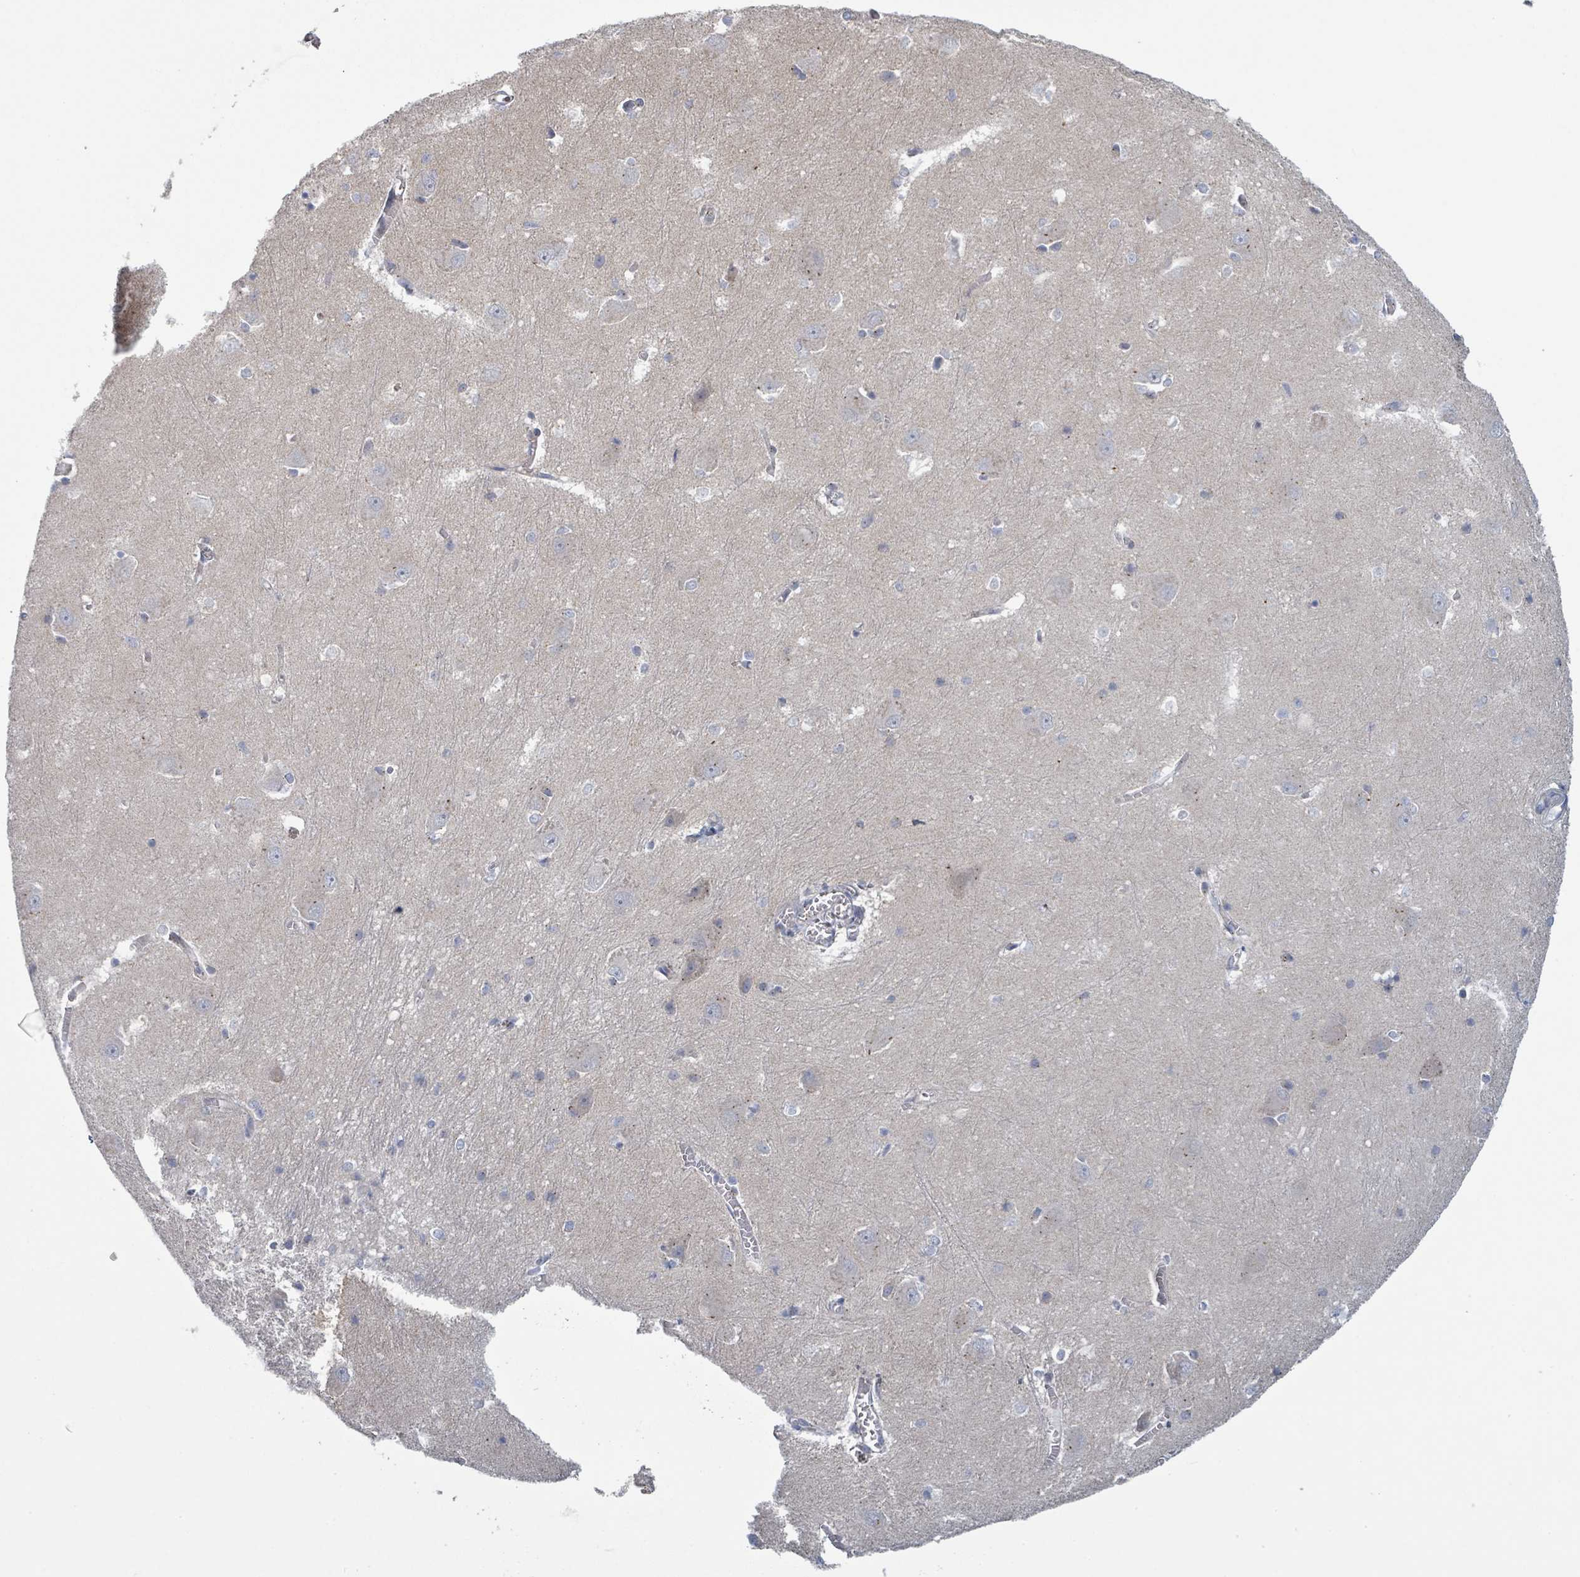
{"staining": {"intensity": "weak", "quantity": "<25%", "location": "nuclear"}, "tissue": "hippocampus", "cell_type": "Glial cells", "image_type": "normal", "snomed": [{"axis": "morphology", "description": "Normal tissue, NOS"}, {"axis": "topography", "description": "Hippocampus"}], "caption": "Immunohistochemical staining of normal hippocampus shows no significant staining in glial cells. (IHC, brightfield microscopy, high magnification).", "gene": "COL5A3", "patient": {"sex": "female", "age": 64}}